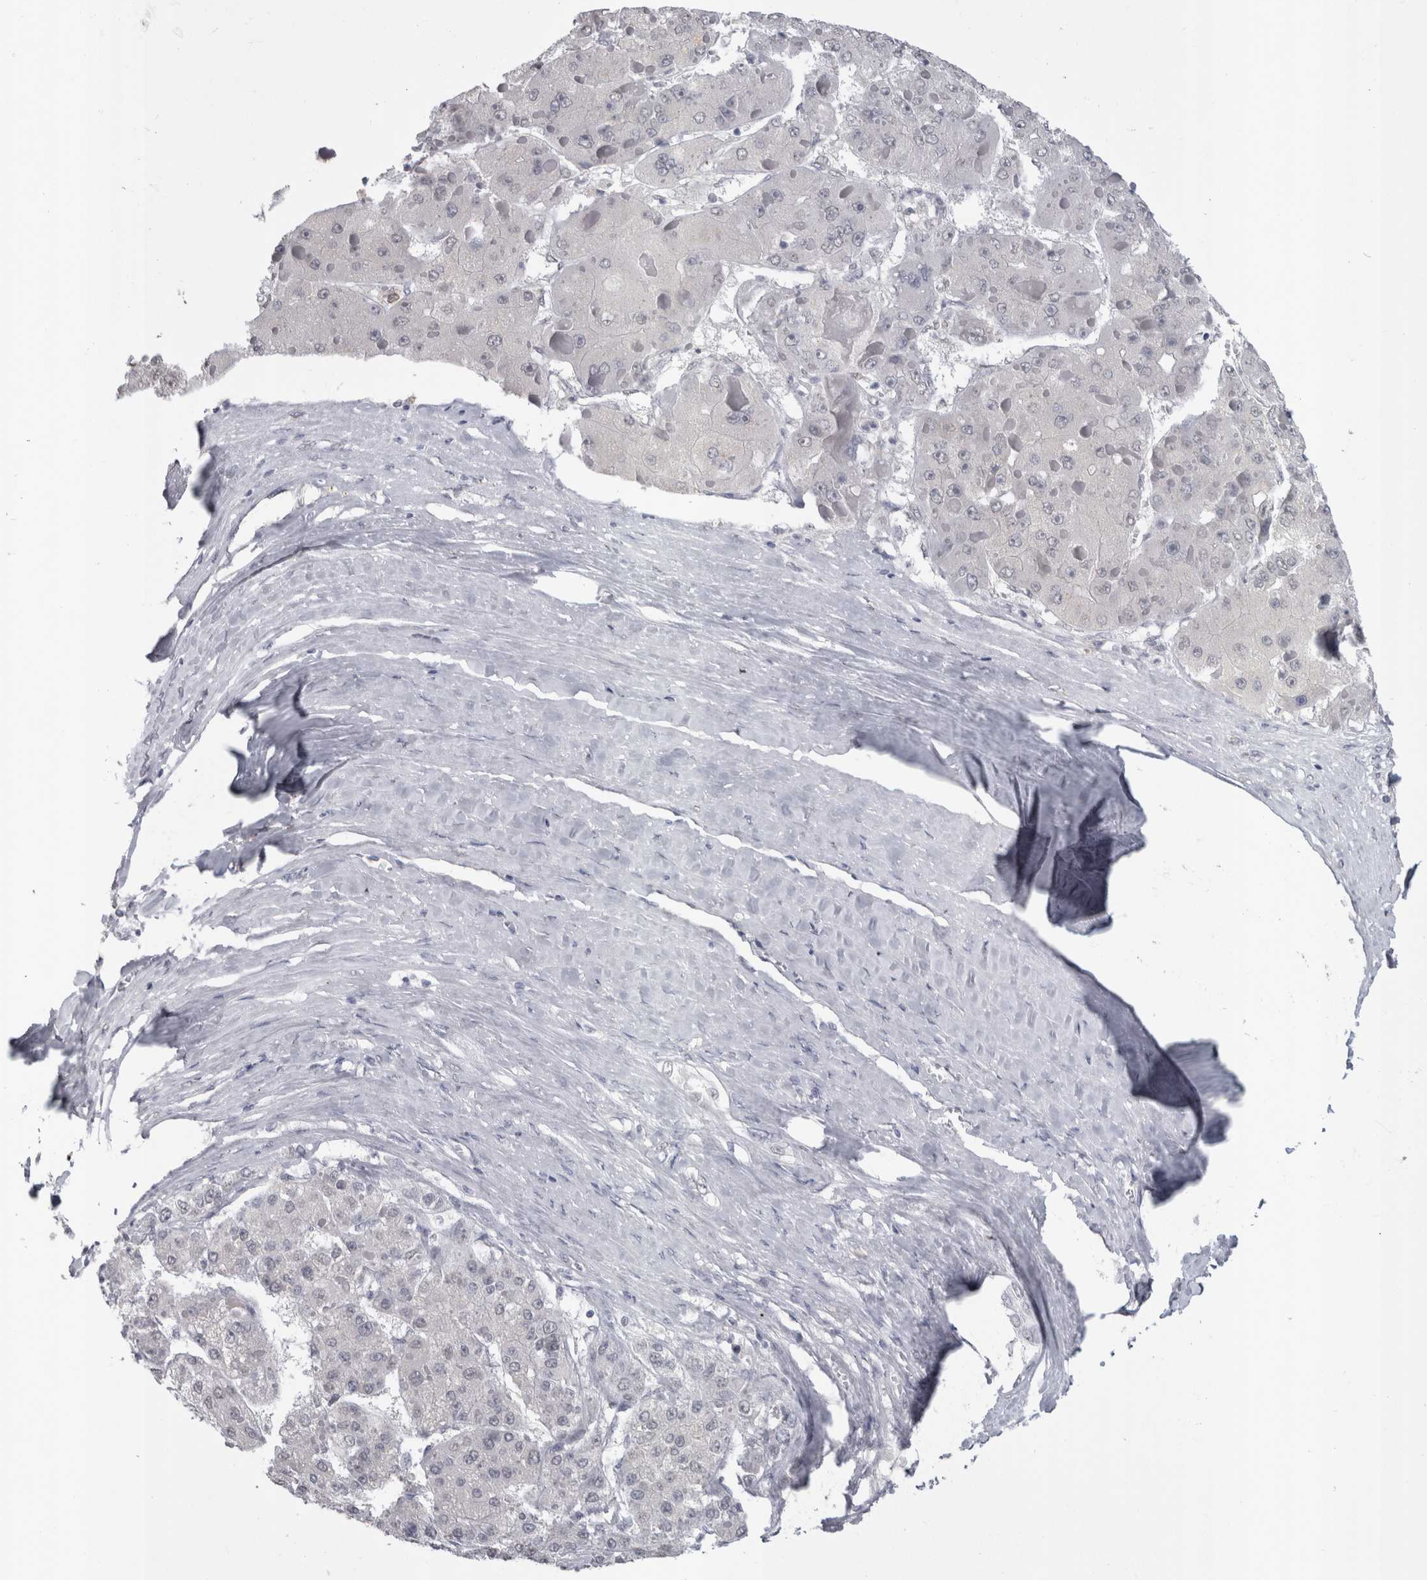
{"staining": {"intensity": "negative", "quantity": "none", "location": "none"}, "tissue": "liver cancer", "cell_type": "Tumor cells", "image_type": "cancer", "snomed": [{"axis": "morphology", "description": "Carcinoma, Hepatocellular, NOS"}, {"axis": "topography", "description": "Liver"}], "caption": "Histopathology image shows no significant protein staining in tumor cells of liver hepatocellular carcinoma. (DAB (3,3'-diaminobenzidine) IHC with hematoxylin counter stain).", "gene": "PAX5", "patient": {"sex": "female", "age": 73}}